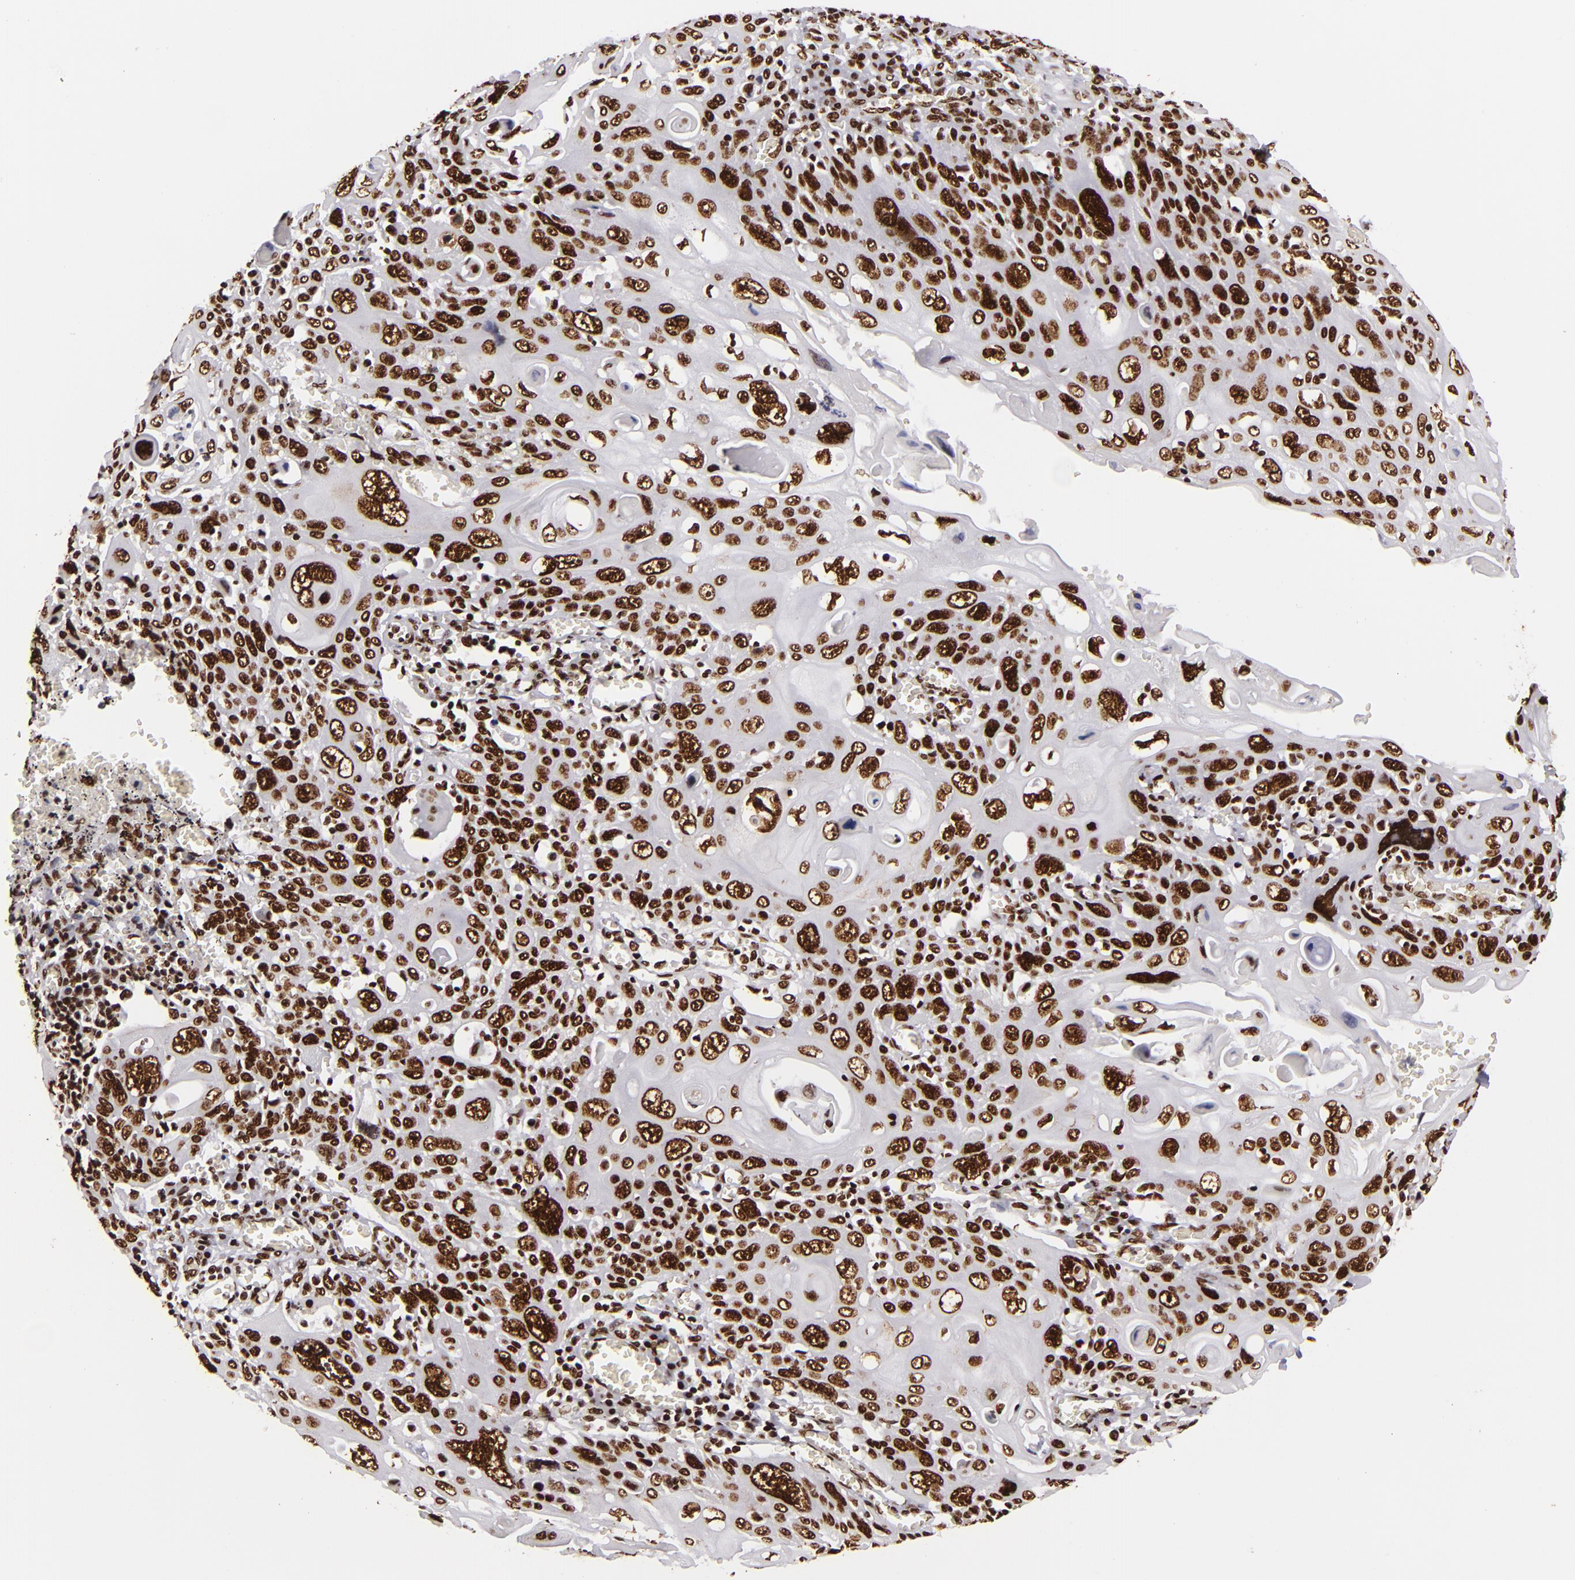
{"staining": {"intensity": "strong", "quantity": ">75%", "location": "nuclear"}, "tissue": "cervical cancer", "cell_type": "Tumor cells", "image_type": "cancer", "snomed": [{"axis": "morphology", "description": "Squamous cell carcinoma, NOS"}, {"axis": "topography", "description": "Cervix"}], "caption": "Immunohistochemical staining of human cervical squamous cell carcinoma demonstrates strong nuclear protein staining in about >75% of tumor cells.", "gene": "SAFB", "patient": {"sex": "female", "age": 54}}